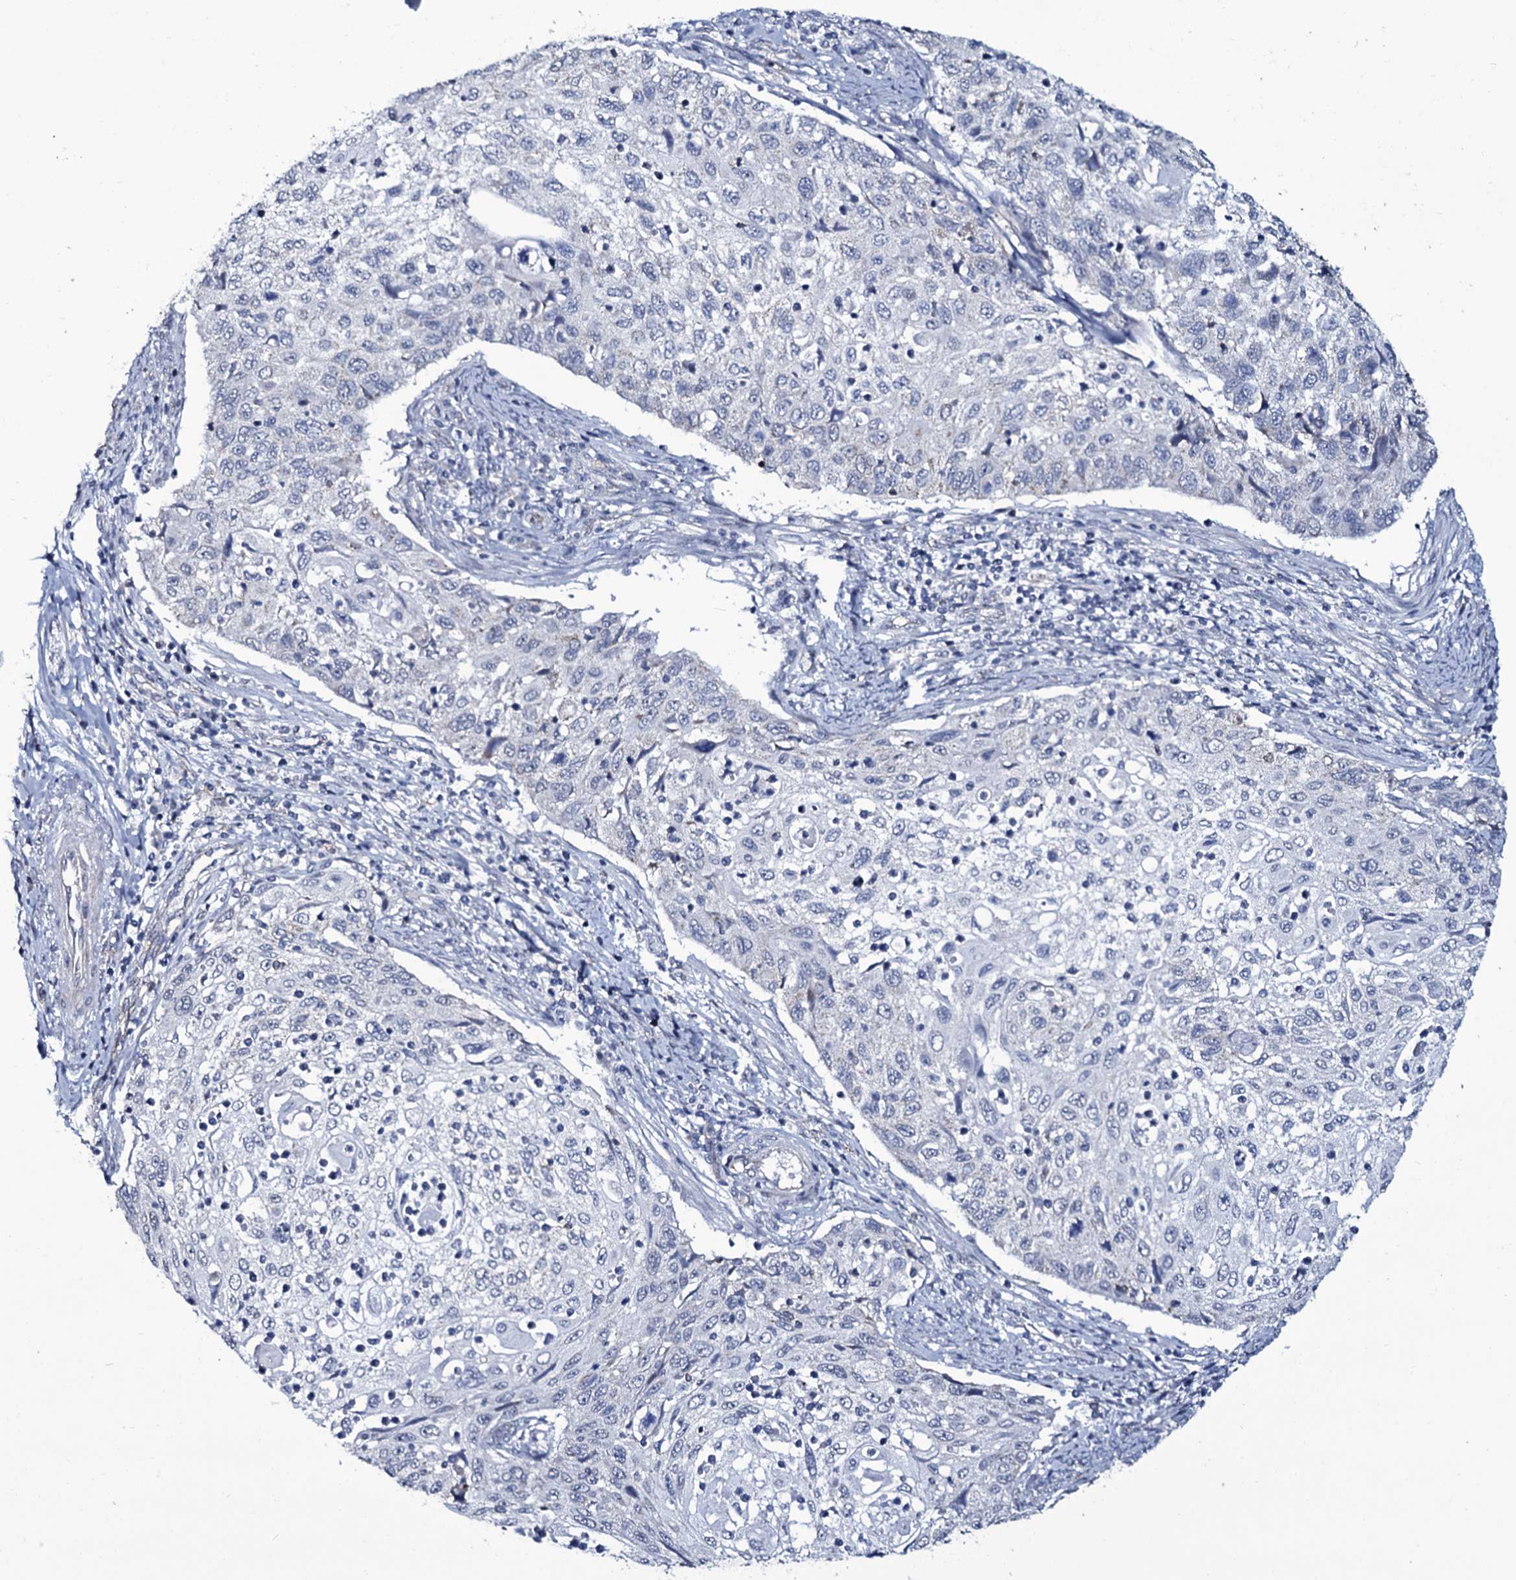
{"staining": {"intensity": "negative", "quantity": "none", "location": "none"}, "tissue": "cervical cancer", "cell_type": "Tumor cells", "image_type": "cancer", "snomed": [{"axis": "morphology", "description": "Squamous cell carcinoma, NOS"}, {"axis": "topography", "description": "Cervix"}], "caption": "Cervical cancer (squamous cell carcinoma) was stained to show a protein in brown. There is no significant positivity in tumor cells. (DAB immunohistochemistry, high magnification).", "gene": "WIPF3", "patient": {"sex": "female", "age": 70}}